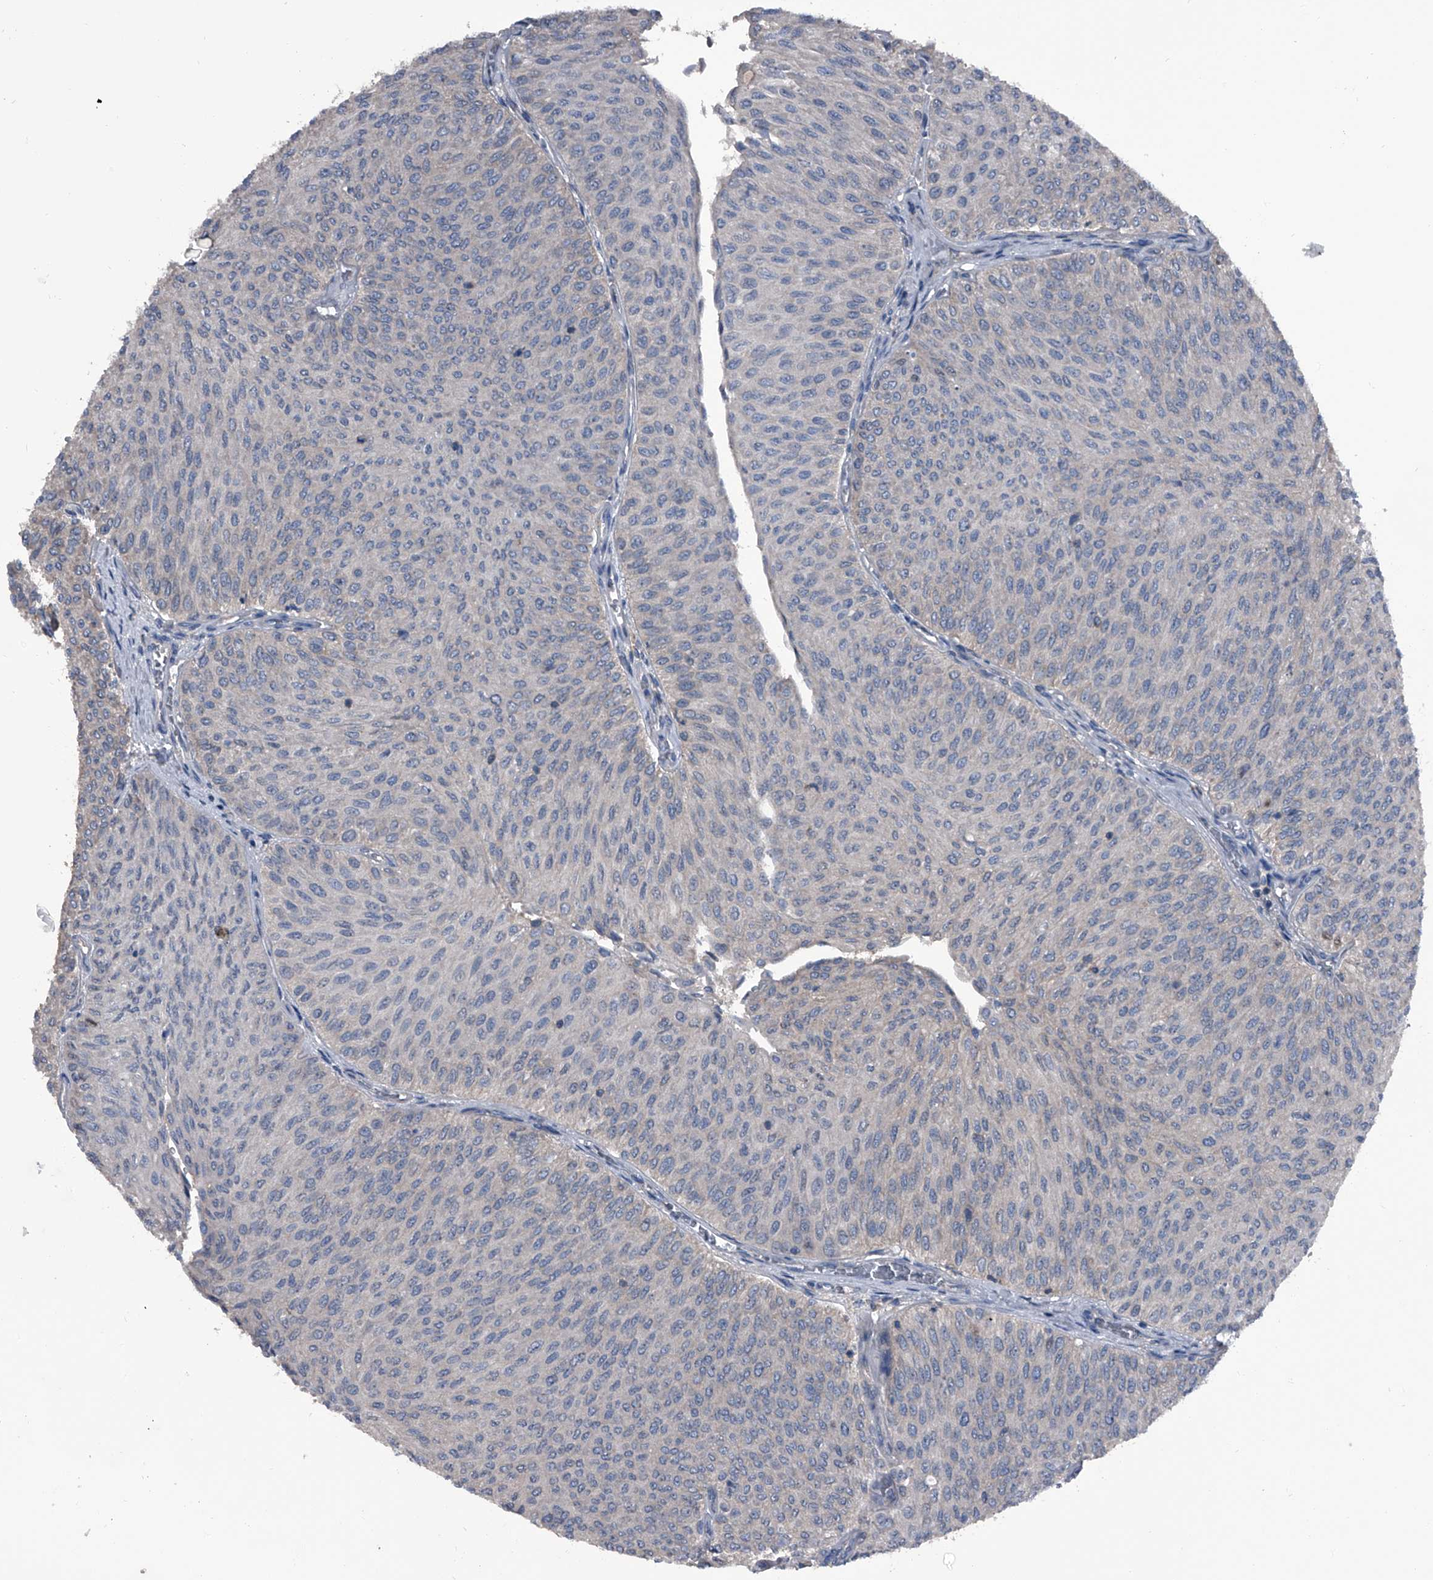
{"staining": {"intensity": "weak", "quantity": "<25%", "location": "cytoplasmic/membranous"}, "tissue": "urothelial cancer", "cell_type": "Tumor cells", "image_type": "cancer", "snomed": [{"axis": "morphology", "description": "Urothelial carcinoma, Low grade"}, {"axis": "topography", "description": "Urinary bladder"}], "caption": "High magnification brightfield microscopy of urothelial cancer stained with DAB (brown) and counterstained with hematoxylin (blue): tumor cells show no significant staining.", "gene": "PIP5K1A", "patient": {"sex": "male", "age": 78}}